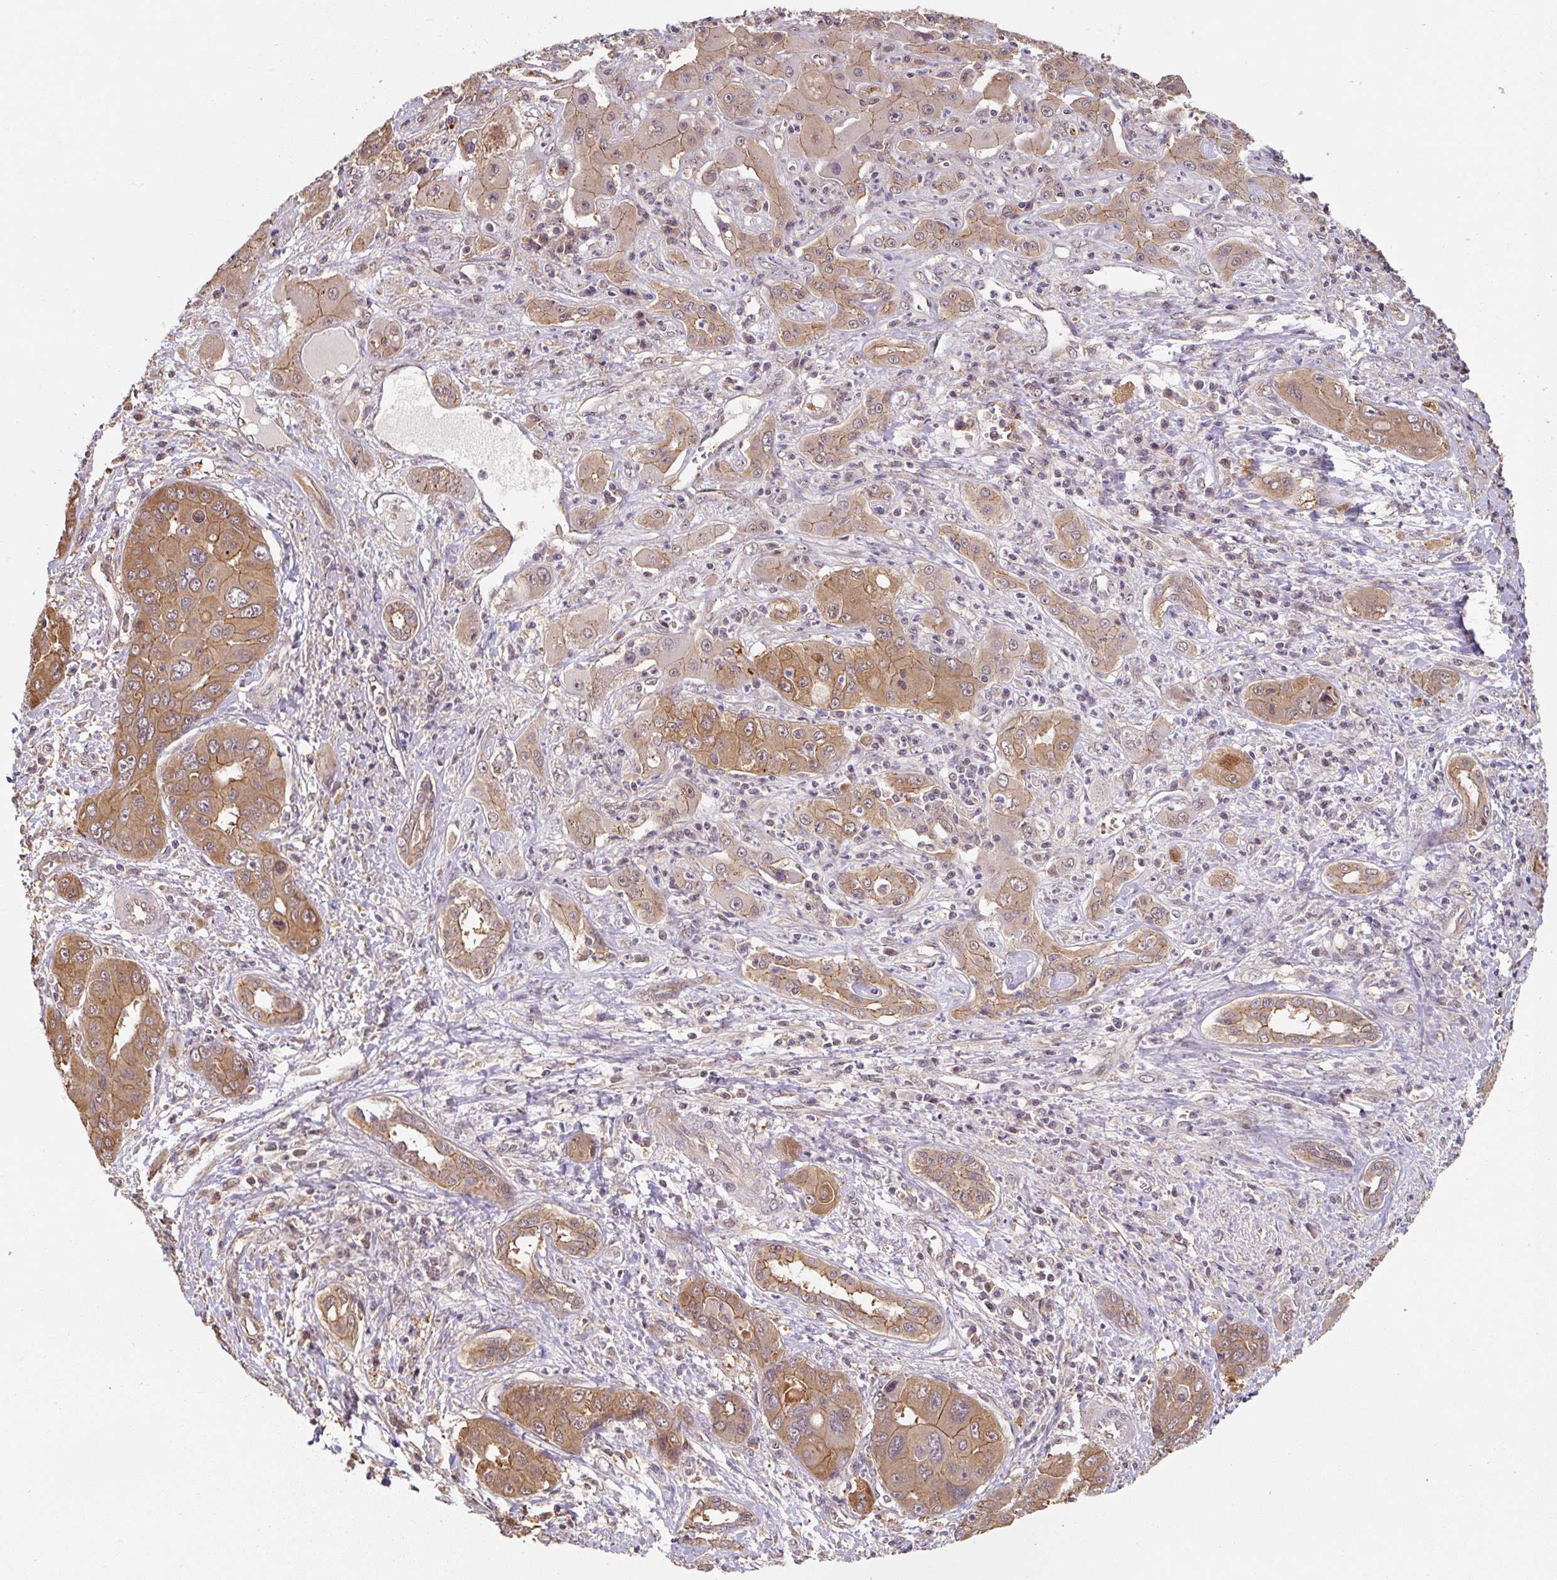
{"staining": {"intensity": "moderate", "quantity": ">75%", "location": "cytoplasmic/membranous"}, "tissue": "liver cancer", "cell_type": "Tumor cells", "image_type": "cancer", "snomed": [{"axis": "morphology", "description": "Cholangiocarcinoma"}, {"axis": "topography", "description": "Liver"}], "caption": "Immunohistochemistry (IHC) photomicrograph of human cholangiocarcinoma (liver) stained for a protein (brown), which displays medium levels of moderate cytoplasmic/membranous positivity in approximately >75% of tumor cells.", "gene": "ST13", "patient": {"sex": "male", "age": 67}}